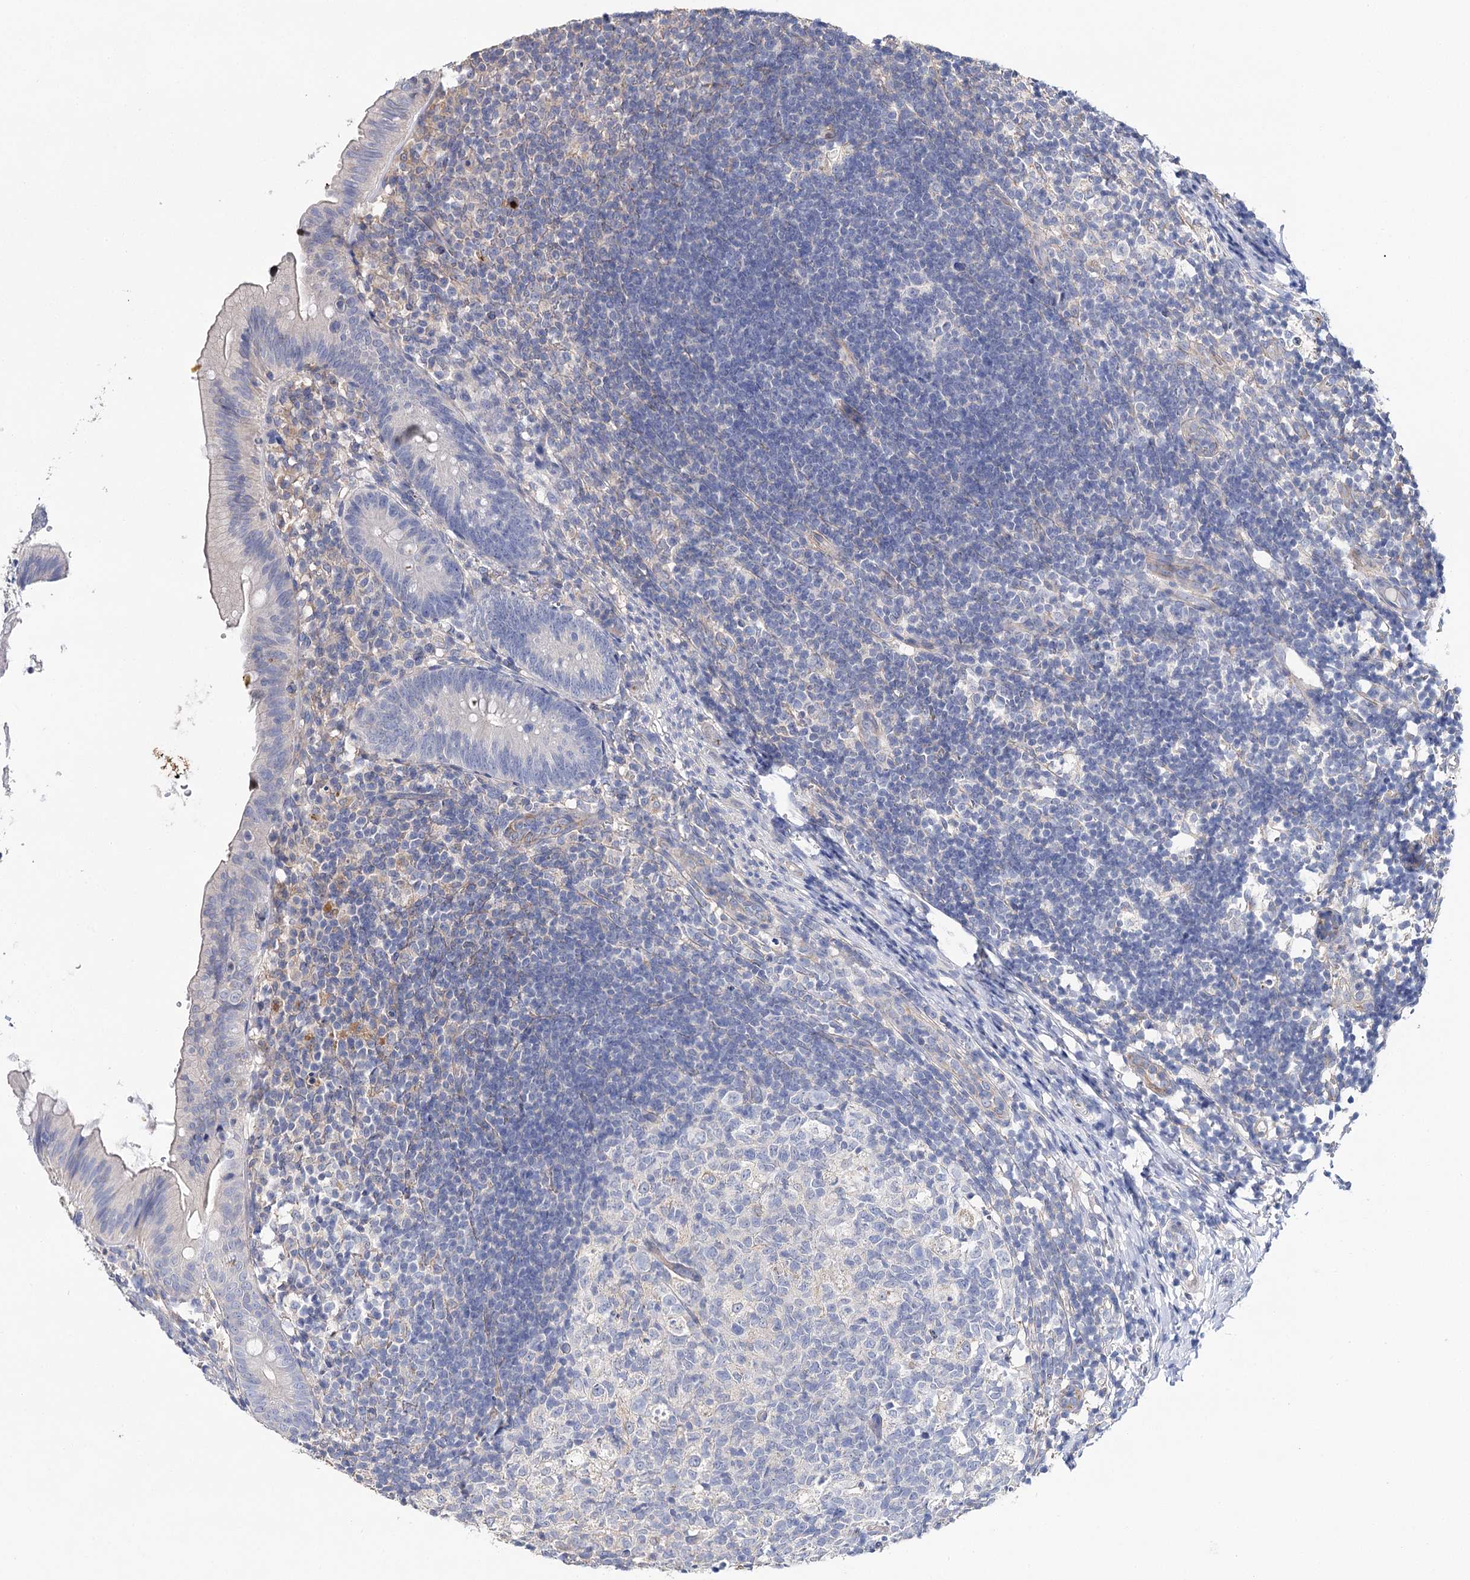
{"staining": {"intensity": "negative", "quantity": "none", "location": "none"}, "tissue": "appendix", "cell_type": "Glandular cells", "image_type": "normal", "snomed": [{"axis": "morphology", "description": "Normal tissue, NOS"}, {"axis": "topography", "description": "Appendix"}], "caption": "DAB immunohistochemical staining of unremarkable human appendix shows no significant positivity in glandular cells.", "gene": "EPYC", "patient": {"sex": "male", "age": 1}}